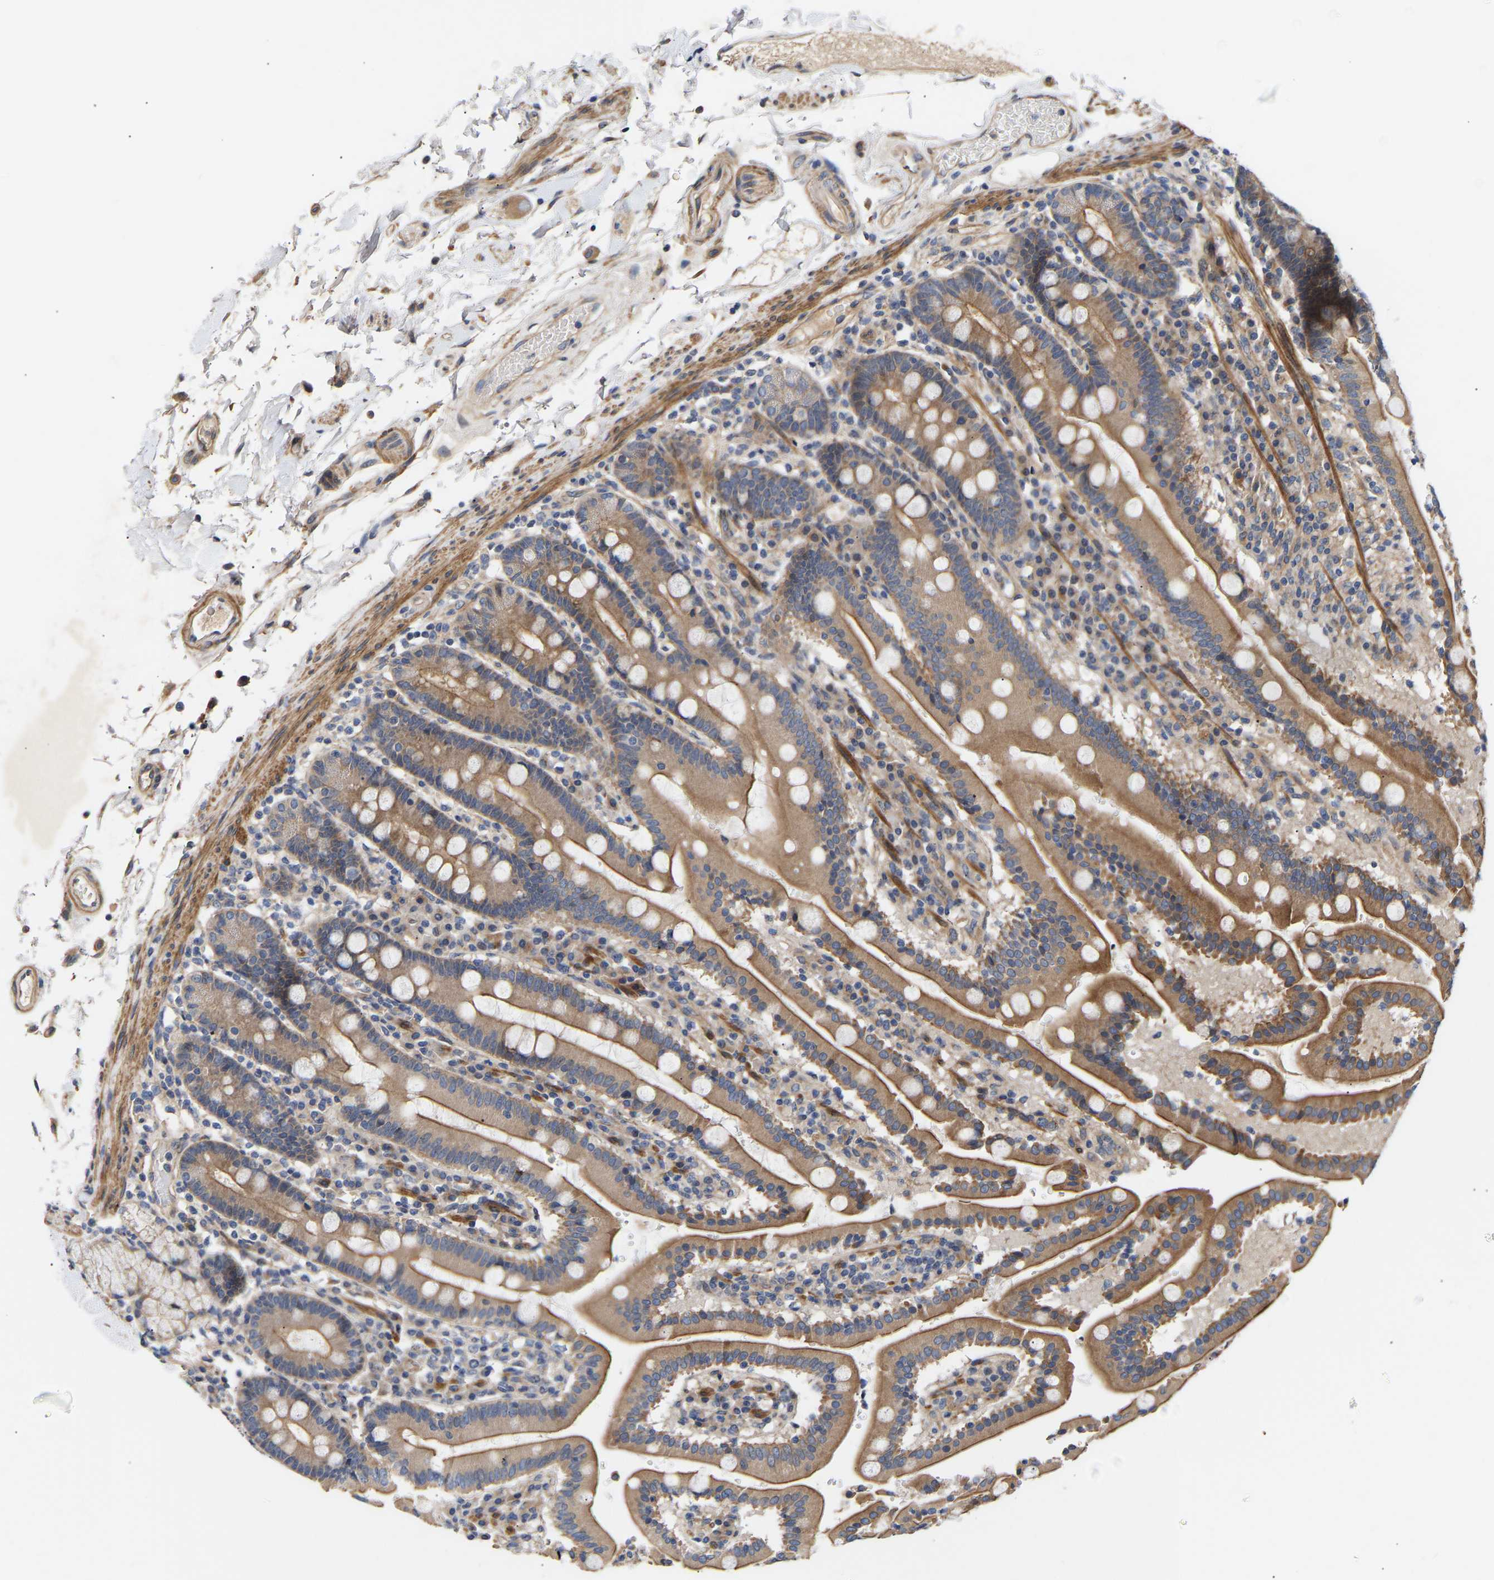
{"staining": {"intensity": "moderate", "quantity": ">75%", "location": "cytoplasmic/membranous"}, "tissue": "duodenum", "cell_type": "Glandular cells", "image_type": "normal", "snomed": [{"axis": "morphology", "description": "Normal tissue, NOS"}, {"axis": "topography", "description": "Small intestine, NOS"}], "caption": "A brown stain shows moderate cytoplasmic/membranous staining of a protein in glandular cells of normal human duodenum.", "gene": "KASH5", "patient": {"sex": "female", "age": 71}}